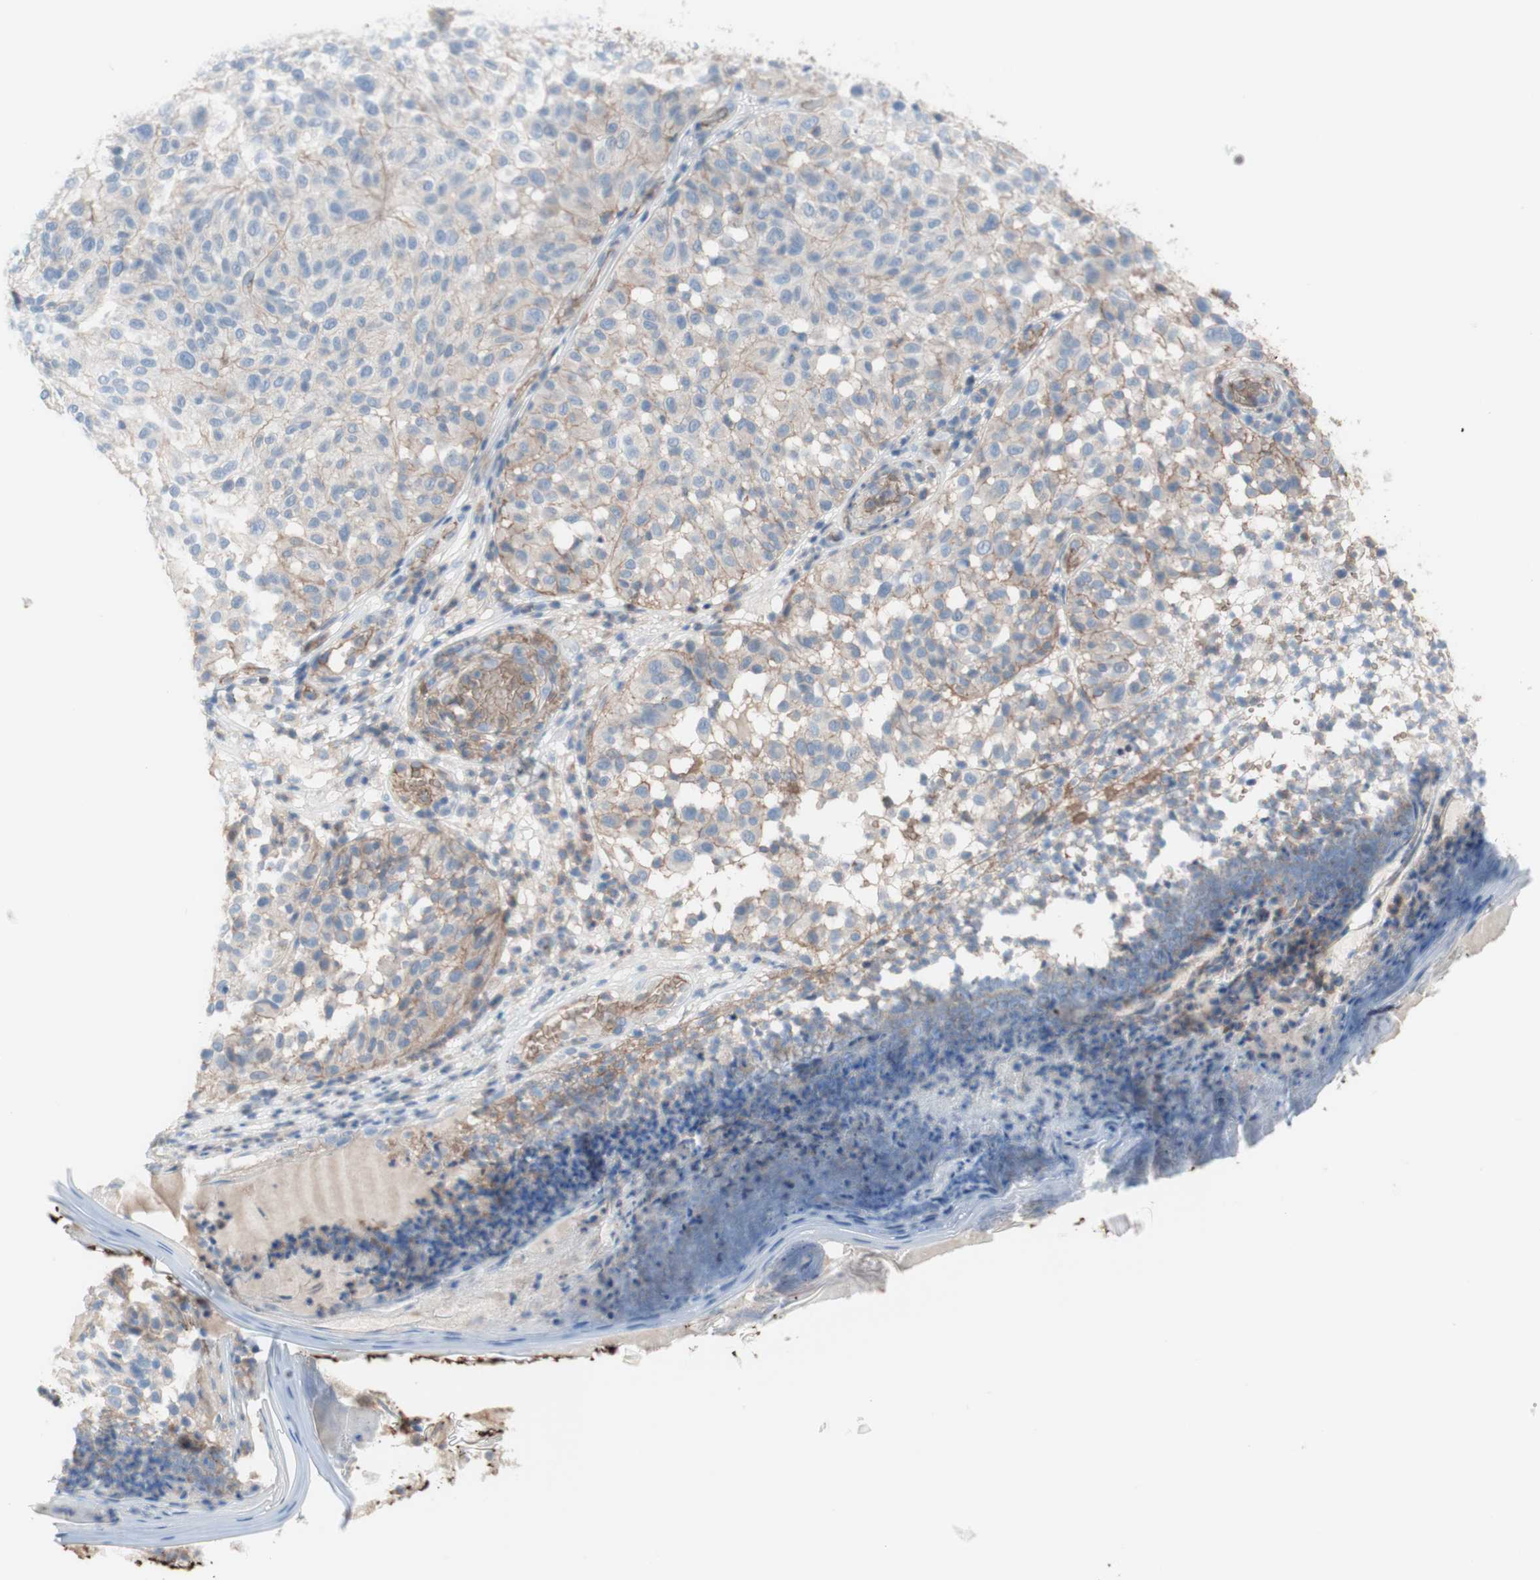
{"staining": {"intensity": "weak", "quantity": ">75%", "location": "cytoplasmic/membranous"}, "tissue": "melanoma", "cell_type": "Tumor cells", "image_type": "cancer", "snomed": [{"axis": "morphology", "description": "Malignant melanoma, NOS"}, {"axis": "topography", "description": "Skin"}], "caption": "Immunohistochemistry (IHC) histopathology image of neoplastic tissue: human malignant melanoma stained using immunohistochemistry (IHC) shows low levels of weak protein expression localized specifically in the cytoplasmic/membranous of tumor cells, appearing as a cytoplasmic/membranous brown color.", "gene": "CD46", "patient": {"sex": "female", "age": 46}}